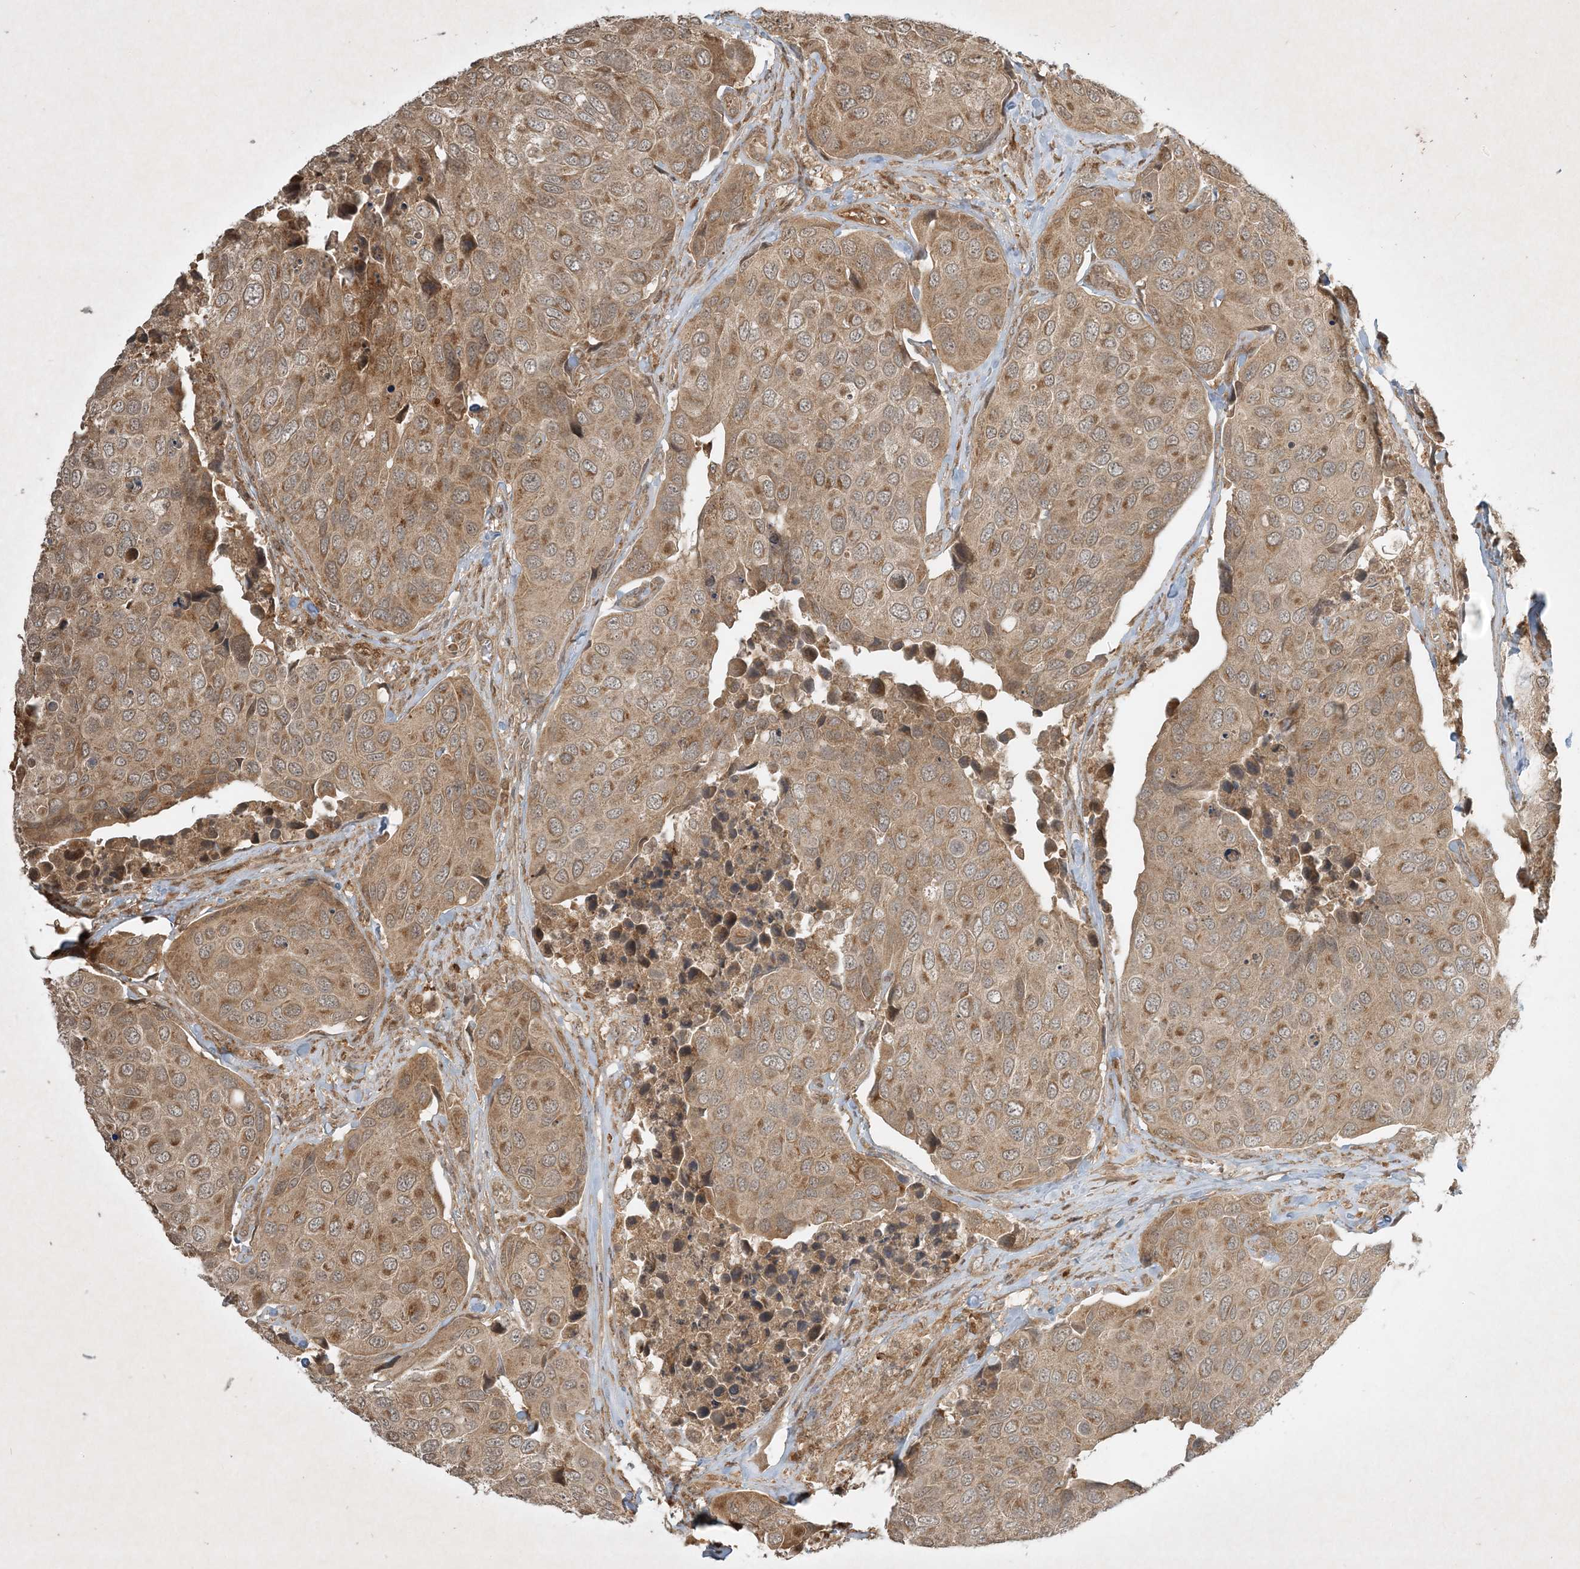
{"staining": {"intensity": "moderate", "quantity": ">75%", "location": "cytoplasmic/membranous"}, "tissue": "urothelial cancer", "cell_type": "Tumor cells", "image_type": "cancer", "snomed": [{"axis": "morphology", "description": "Urothelial carcinoma, High grade"}, {"axis": "topography", "description": "Urinary bladder"}], "caption": "This histopathology image exhibits immunohistochemistry staining of human urothelial cancer, with medium moderate cytoplasmic/membranous positivity in about >75% of tumor cells.", "gene": "PLTP", "patient": {"sex": "male", "age": 74}}